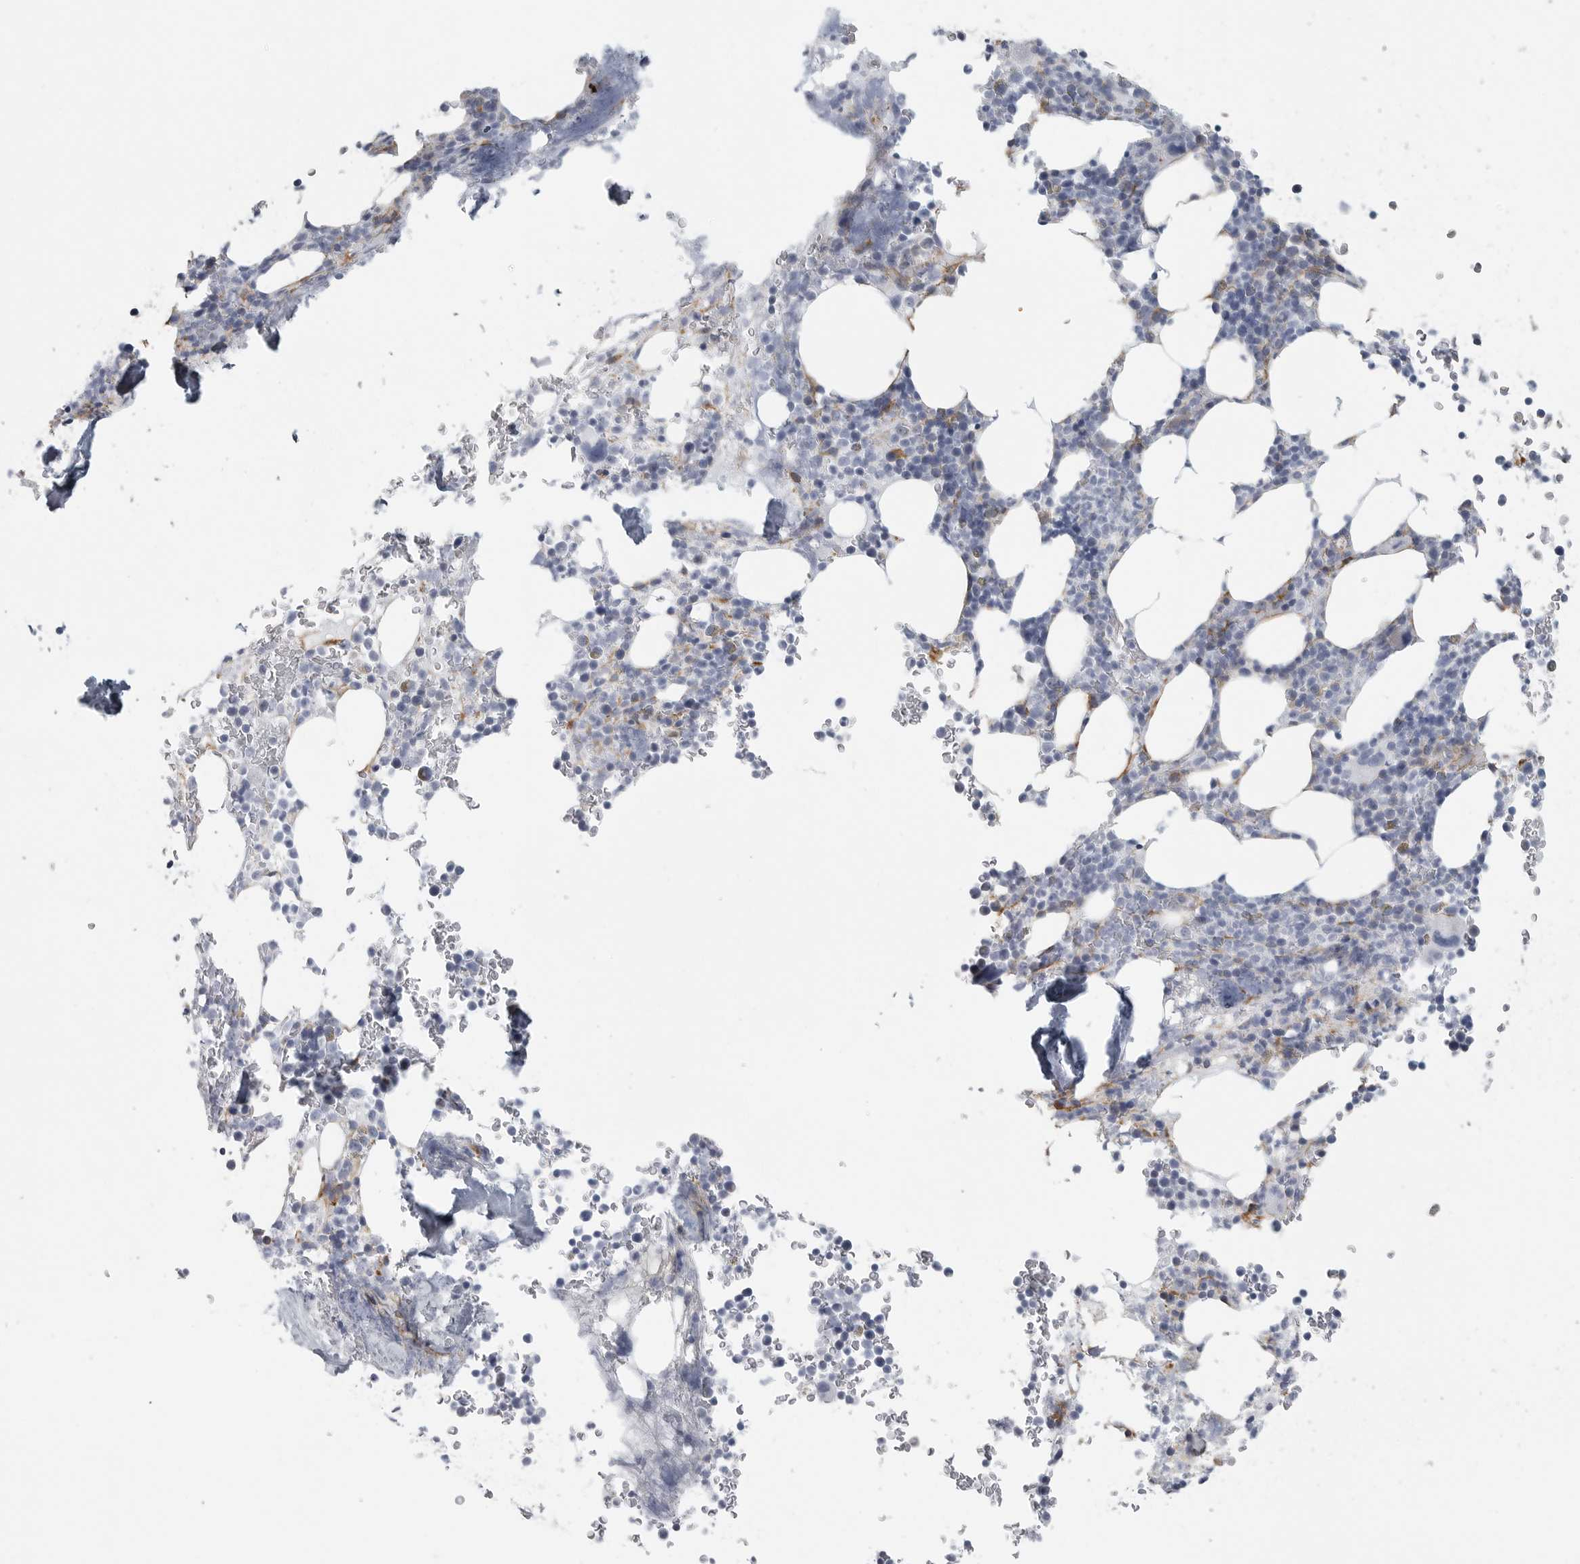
{"staining": {"intensity": "moderate", "quantity": "<25%", "location": "cytoplasmic/membranous"}, "tissue": "bone marrow", "cell_type": "Hematopoietic cells", "image_type": "normal", "snomed": [{"axis": "morphology", "description": "Normal tissue, NOS"}, {"axis": "topography", "description": "Bone marrow"}], "caption": "High-power microscopy captured an IHC image of unremarkable bone marrow, revealing moderate cytoplasmic/membranous expression in approximately <25% of hematopoietic cells.", "gene": "TNR", "patient": {"sex": "male", "age": 58}}